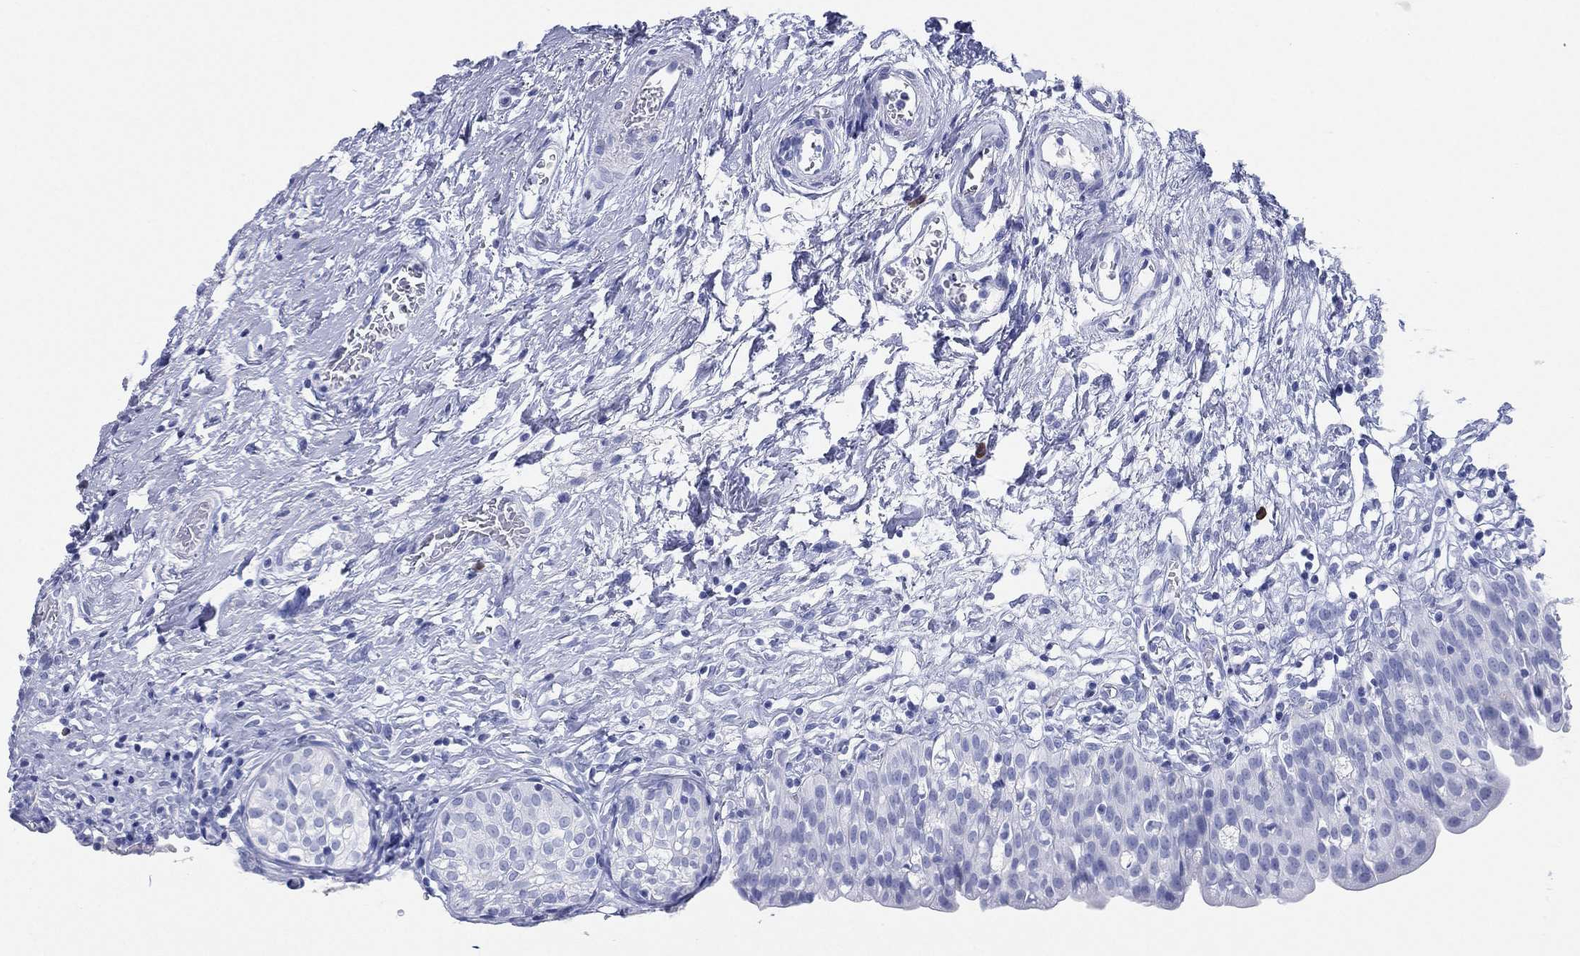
{"staining": {"intensity": "negative", "quantity": "none", "location": "none"}, "tissue": "urinary bladder", "cell_type": "Urothelial cells", "image_type": "normal", "snomed": [{"axis": "morphology", "description": "Normal tissue, NOS"}, {"axis": "topography", "description": "Urinary bladder"}], "caption": "A histopathology image of human urinary bladder is negative for staining in urothelial cells. Nuclei are stained in blue.", "gene": "CD79A", "patient": {"sex": "male", "age": 76}}